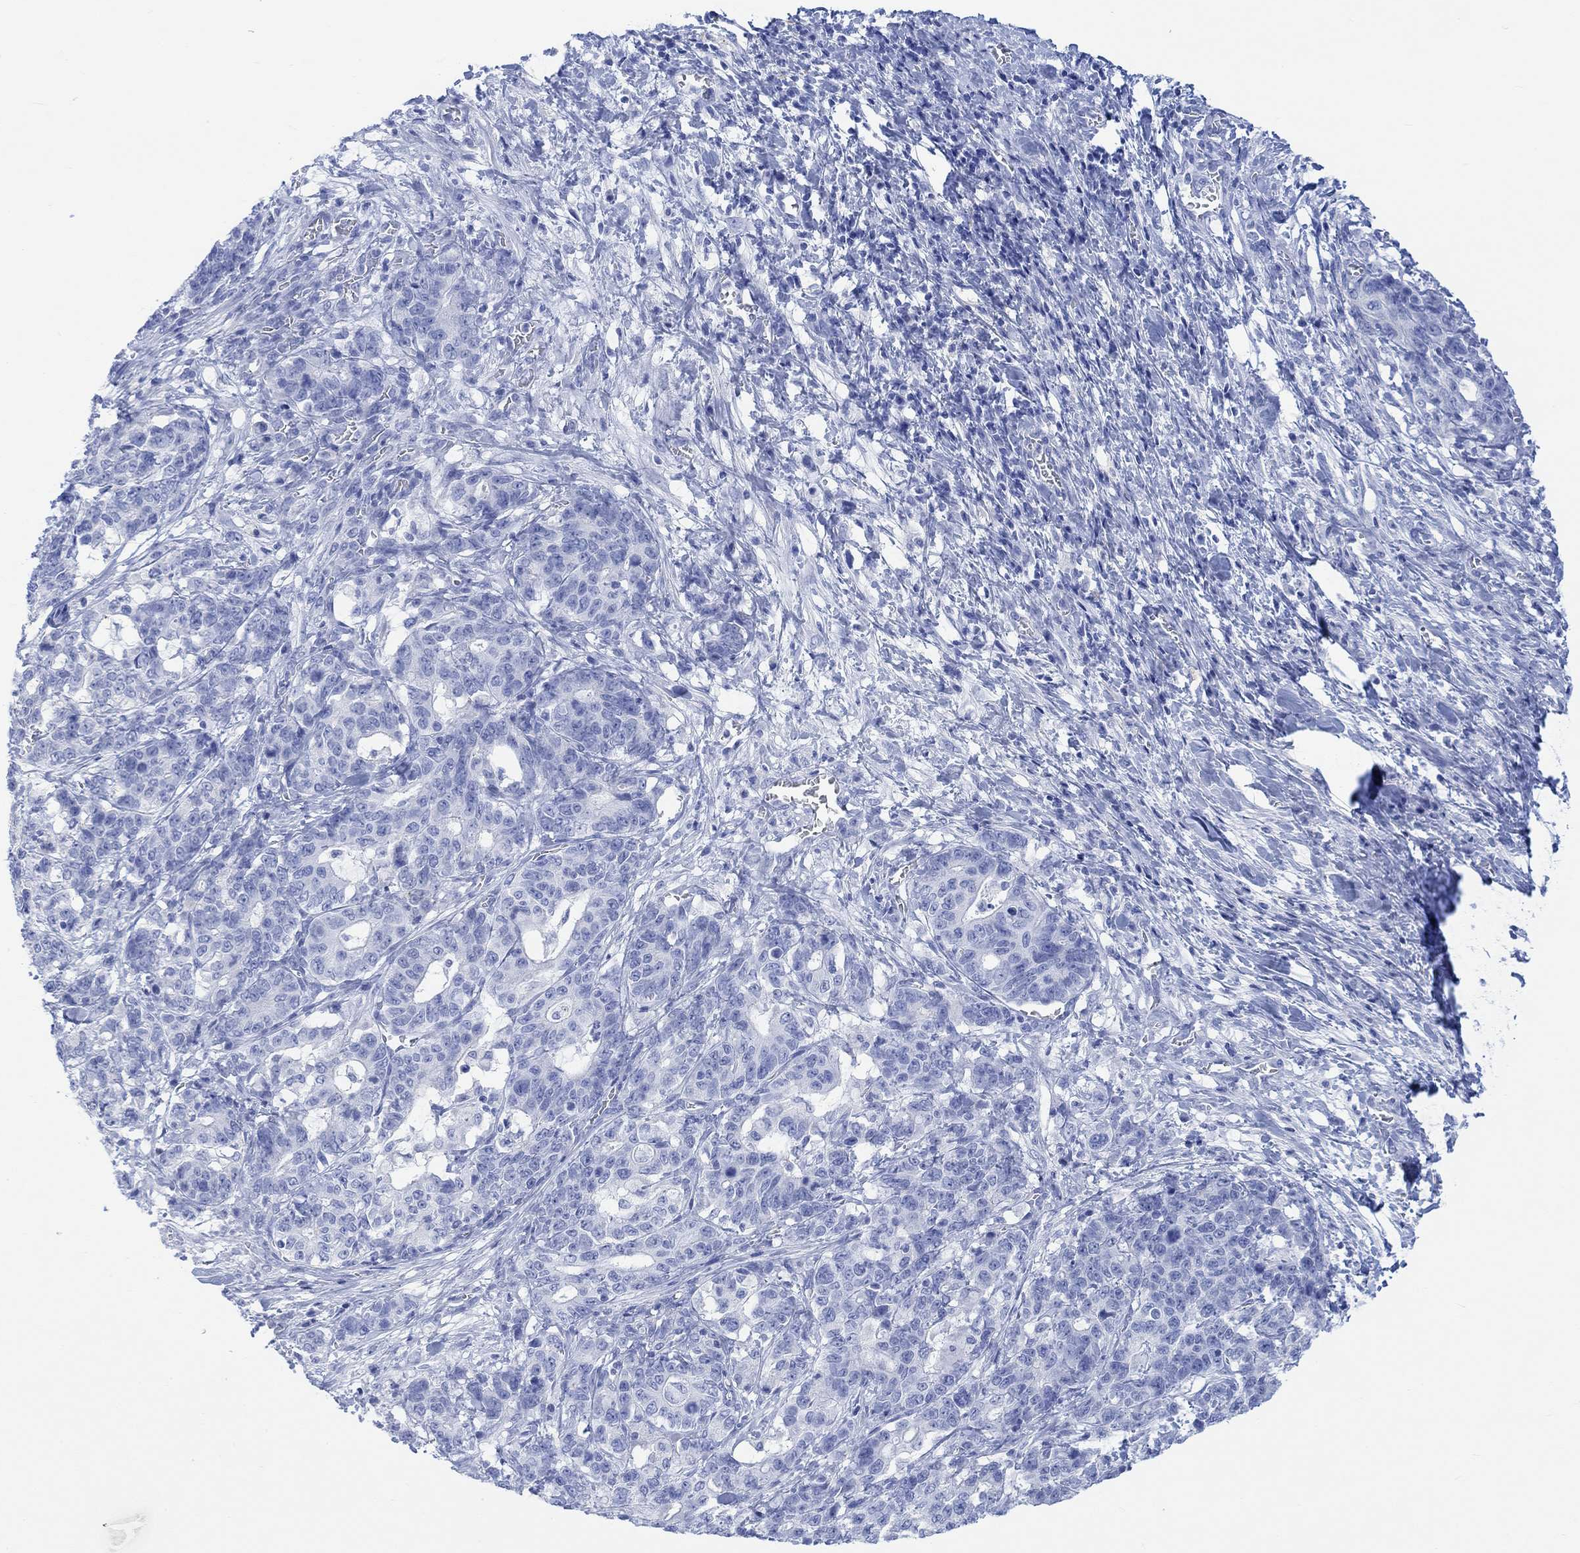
{"staining": {"intensity": "negative", "quantity": "none", "location": "none"}, "tissue": "stomach cancer", "cell_type": "Tumor cells", "image_type": "cancer", "snomed": [{"axis": "morphology", "description": "Normal tissue, NOS"}, {"axis": "morphology", "description": "Adenocarcinoma, NOS"}, {"axis": "topography", "description": "Stomach"}], "caption": "Stomach cancer stained for a protein using immunohistochemistry displays no positivity tumor cells.", "gene": "CALCA", "patient": {"sex": "female", "age": 64}}